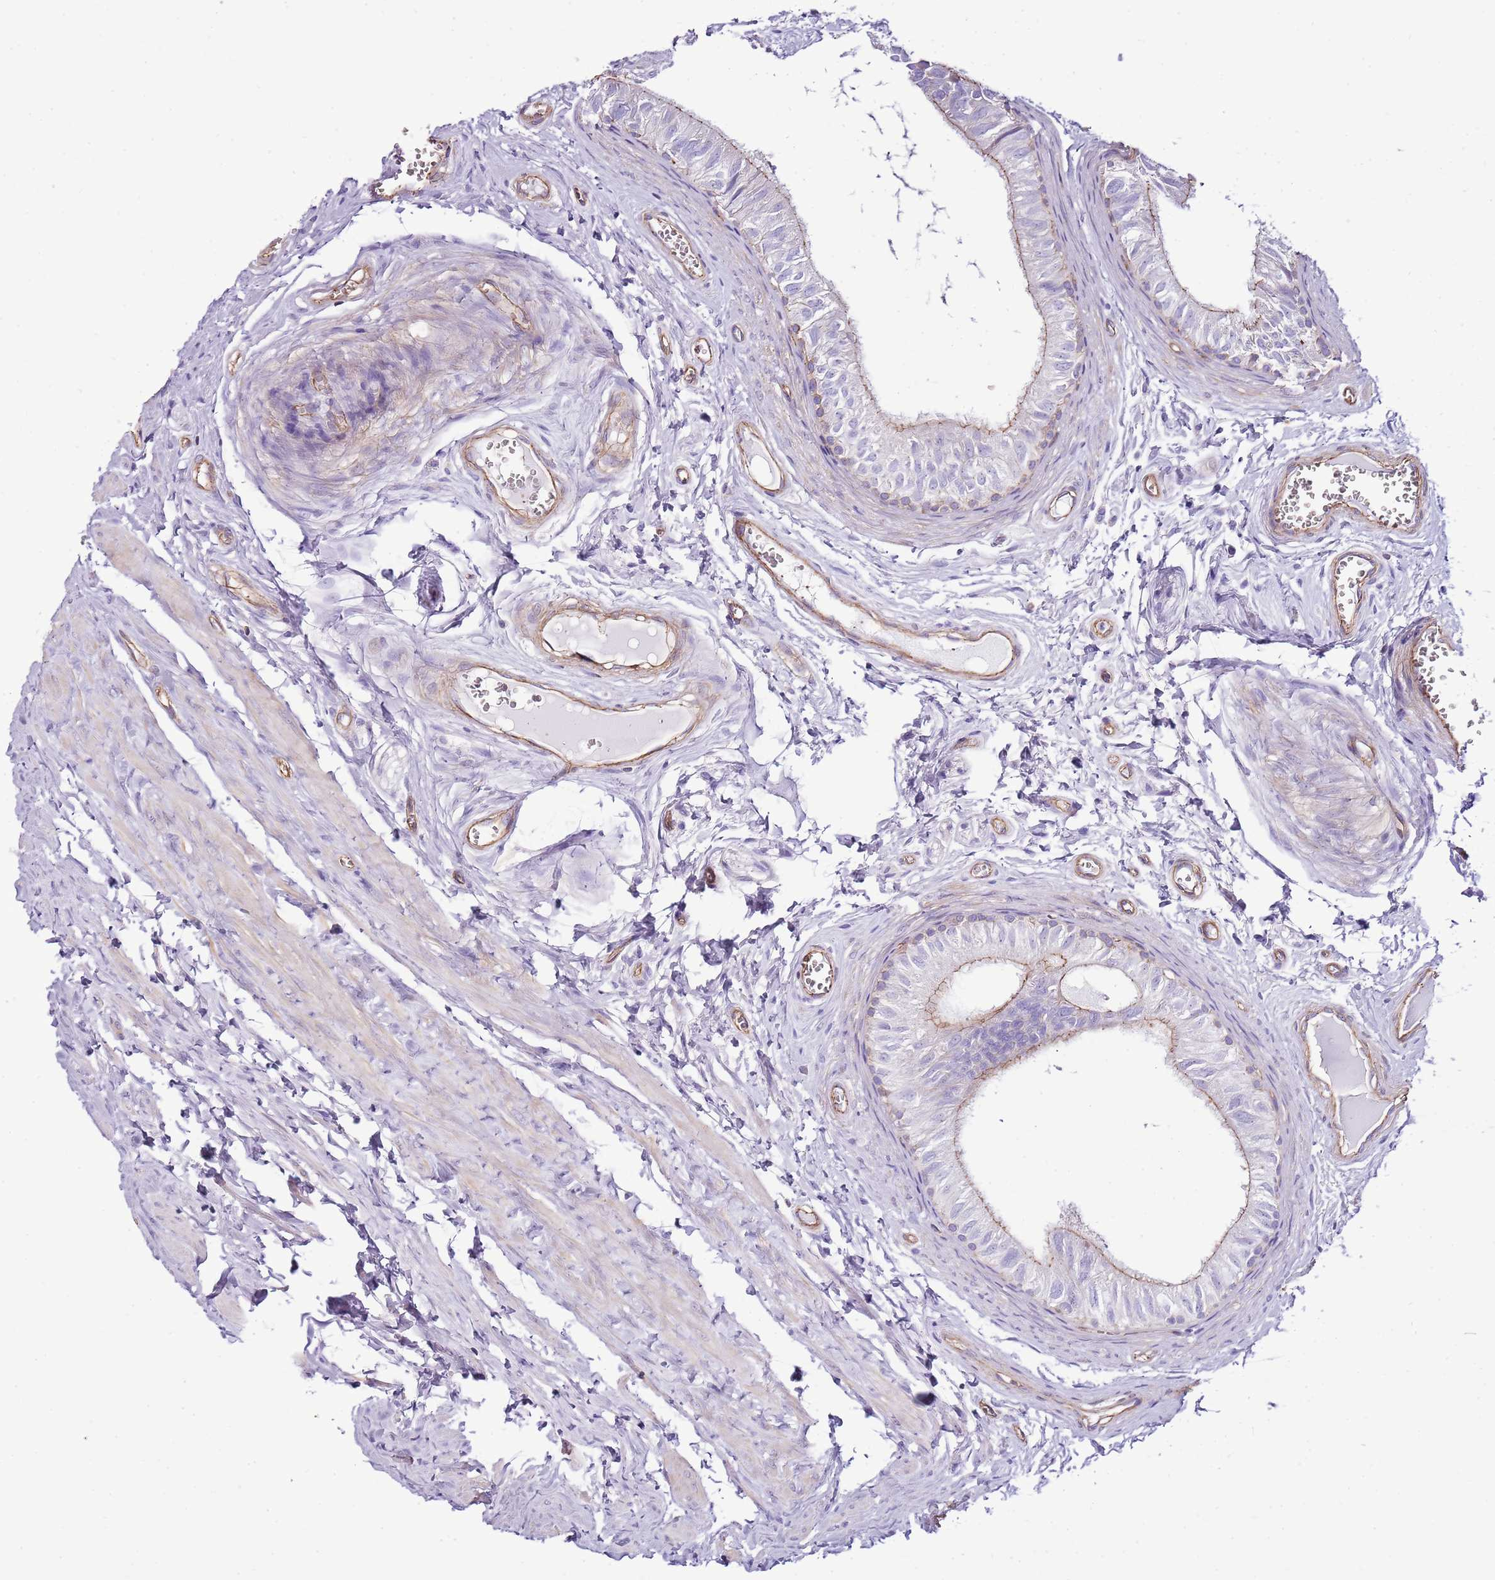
{"staining": {"intensity": "moderate", "quantity": "25%-75%", "location": "cytoplasmic/membranous"}, "tissue": "epididymis", "cell_type": "Glandular cells", "image_type": "normal", "snomed": [{"axis": "morphology", "description": "Normal tissue, NOS"}, {"axis": "topography", "description": "Epididymis"}], "caption": "Immunohistochemistry (DAB) staining of benign epididymis reveals moderate cytoplasmic/membranous protein positivity in approximately 25%-75% of glandular cells.", "gene": "GFRAL", "patient": {"sex": "male", "age": 42}}